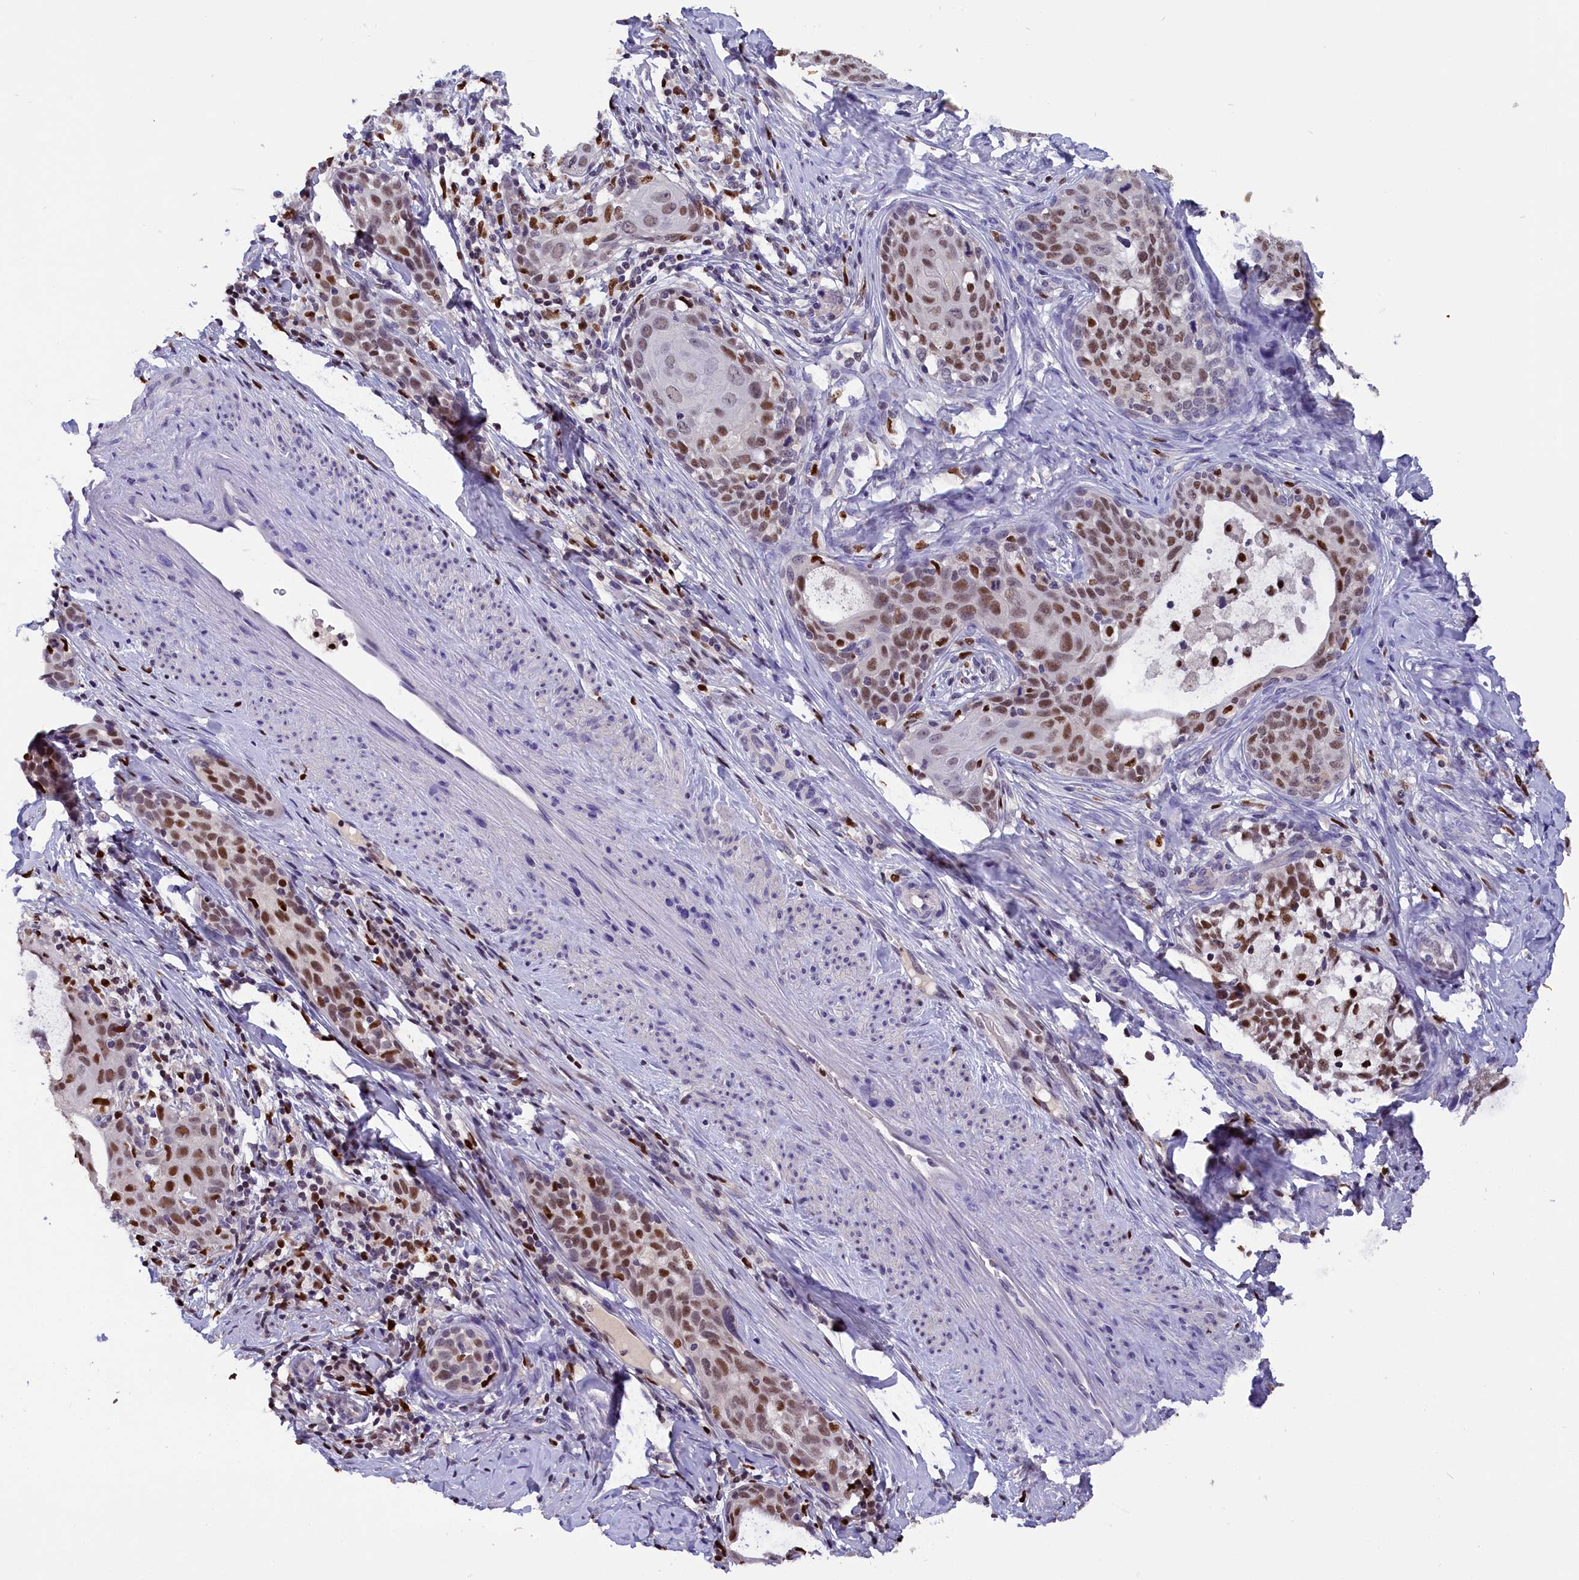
{"staining": {"intensity": "moderate", "quantity": ">75%", "location": "nuclear"}, "tissue": "cervical cancer", "cell_type": "Tumor cells", "image_type": "cancer", "snomed": [{"axis": "morphology", "description": "Squamous cell carcinoma, NOS"}, {"axis": "morphology", "description": "Adenocarcinoma, NOS"}, {"axis": "topography", "description": "Cervix"}], "caption": "High-magnification brightfield microscopy of cervical cancer (adenocarcinoma) stained with DAB (3,3'-diaminobenzidine) (brown) and counterstained with hematoxylin (blue). tumor cells exhibit moderate nuclear positivity is appreciated in approximately>75% of cells.", "gene": "BTBD9", "patient": {"sex": "female", "age": 52}}